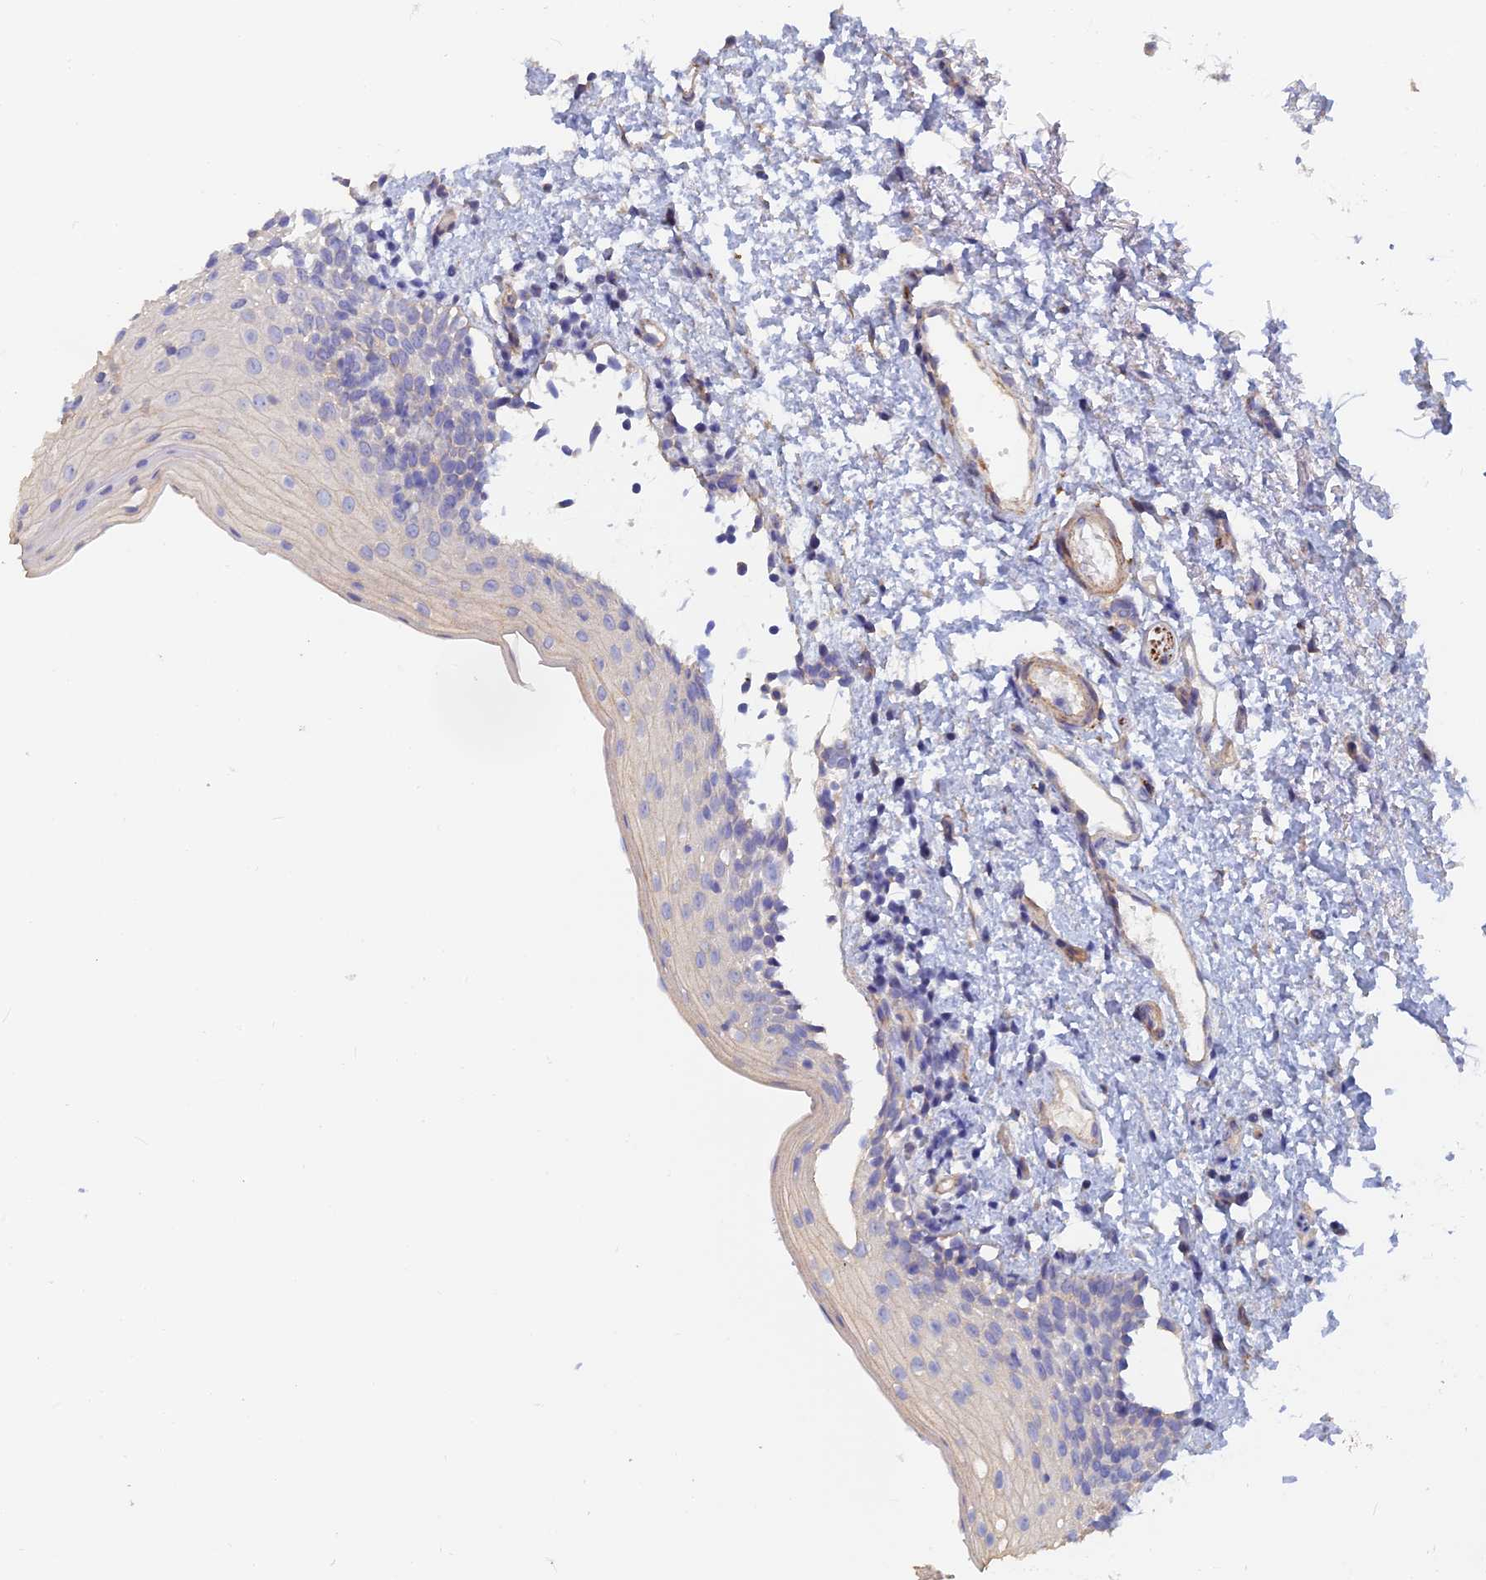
{"staining": {"intensity": "negative", "quantity": "none", "location": "none"}, "tissue": "oral mucosa", "cell_type": "Squamous epithelial cells", "image_type": "normal", "snomed": [{"axis": "morphology", "description": "Normal tissue, NOS"}, {"axis": "topography", "description": "Oral tissue"}], "caption": "DAB immunohistochemical staining of normal human oral mucosa reveals no significant expression in squamous epithelial cells. (Brightfield microscopy of DAB (3,3'-diaminobenzidine) immunohistochemistry (IHC) at high magnification).", "gene": "PCDHA5", "patient": {"sex": "female", "age": 13}}